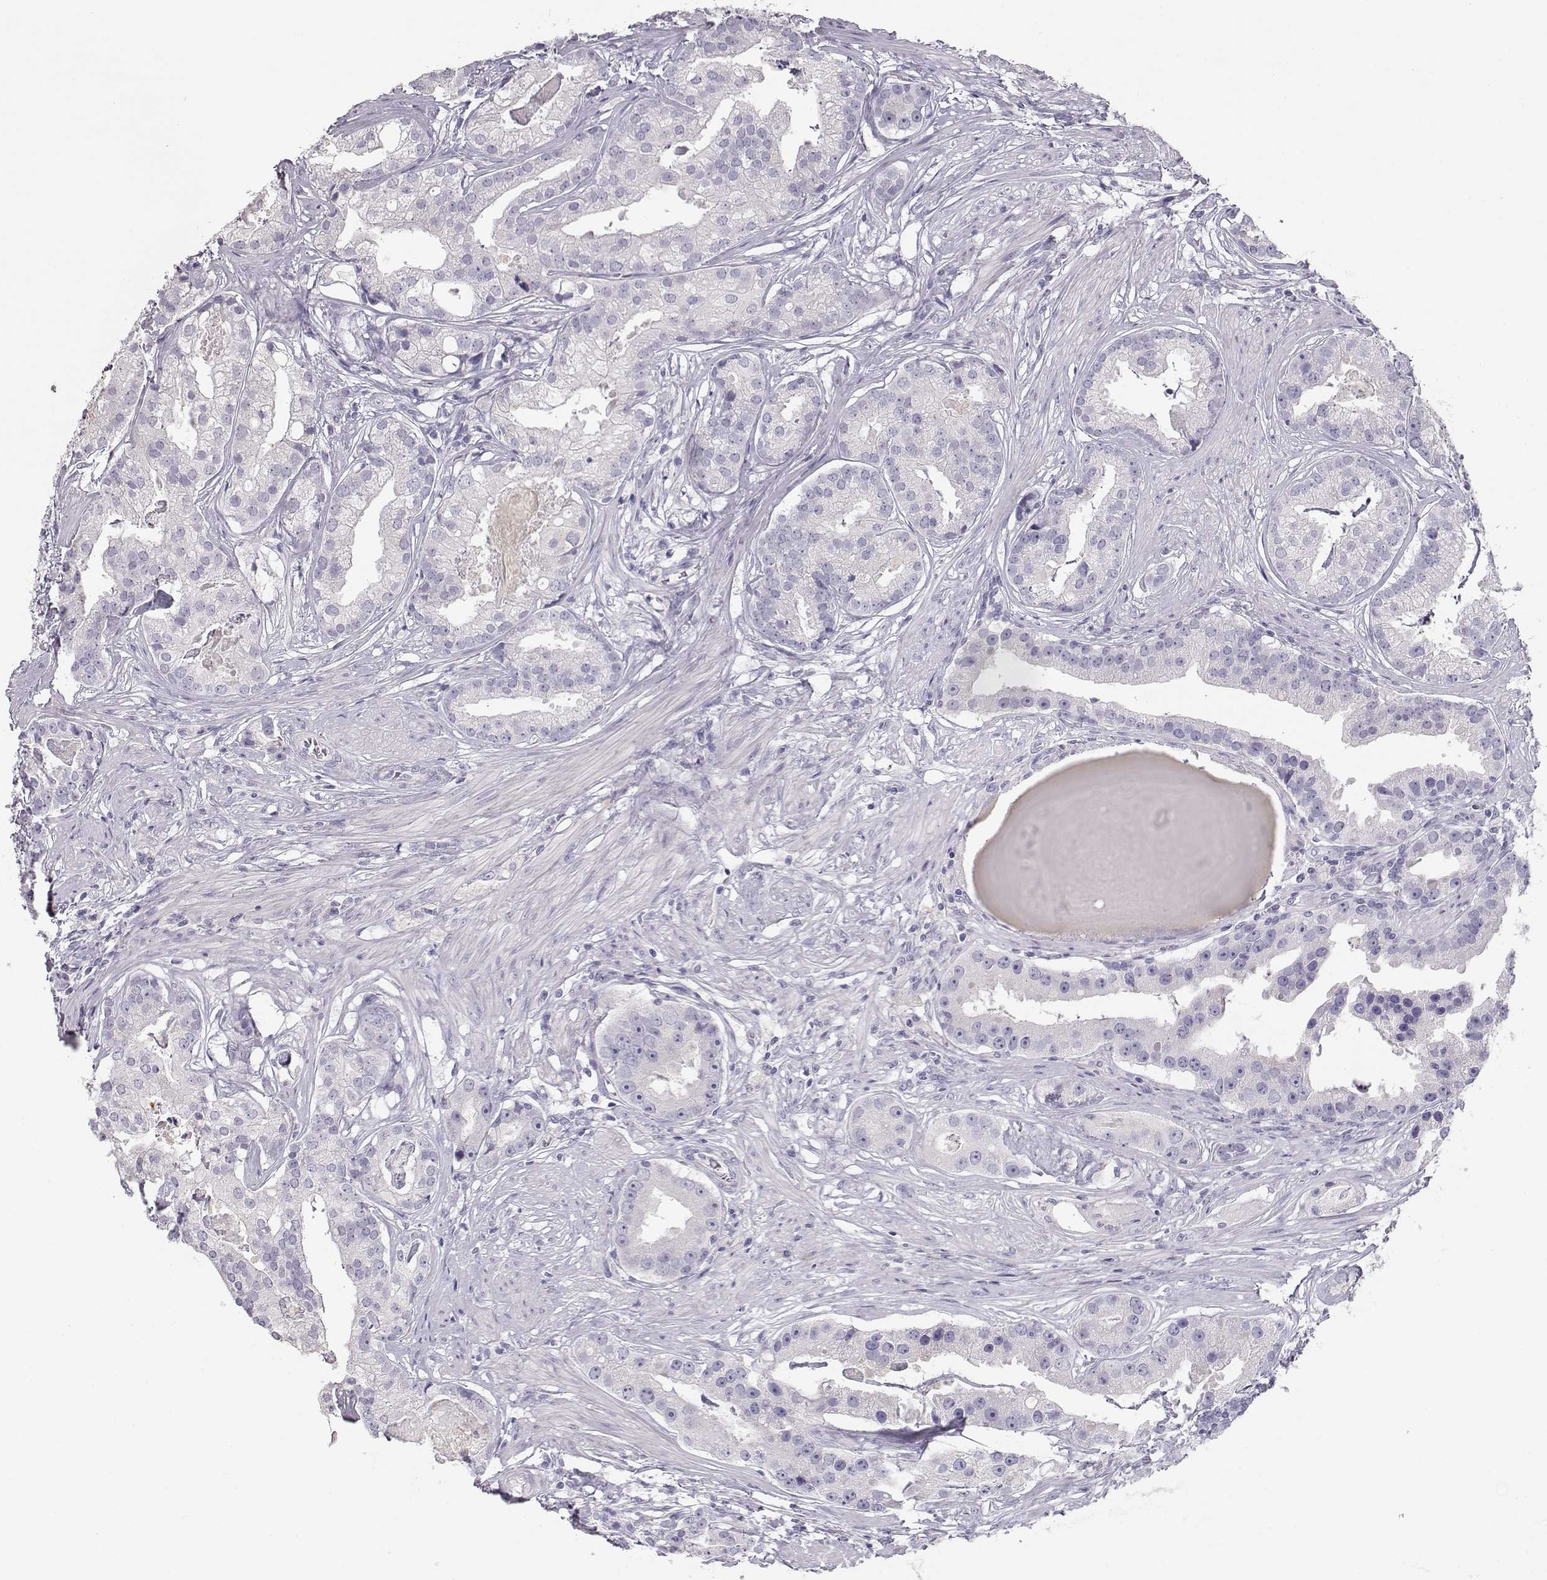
{"staining": {"intensity": "negative", "quantity": "none", "location": "none"}, "tissue": "prostate cancer", "cell_type": "Tumor cells", "image_type": "cancer", "snomed": [{"axis": "morphology", "description": "Adenocarcinoma, NOS"}, {"axis": "topography", "description": "Prostate and seminal vesicle, NOS"}, {"axis": "topography", "description": "Prostate"}], "caption": "This image is of prostate adenocarcinoma stained with IHC to label a protein in brown with the nuclei are counter-stained blue. There is no expression in tumor cells.", "gene": "LEPR", "patient": {"sex": "male", "age": 44}}